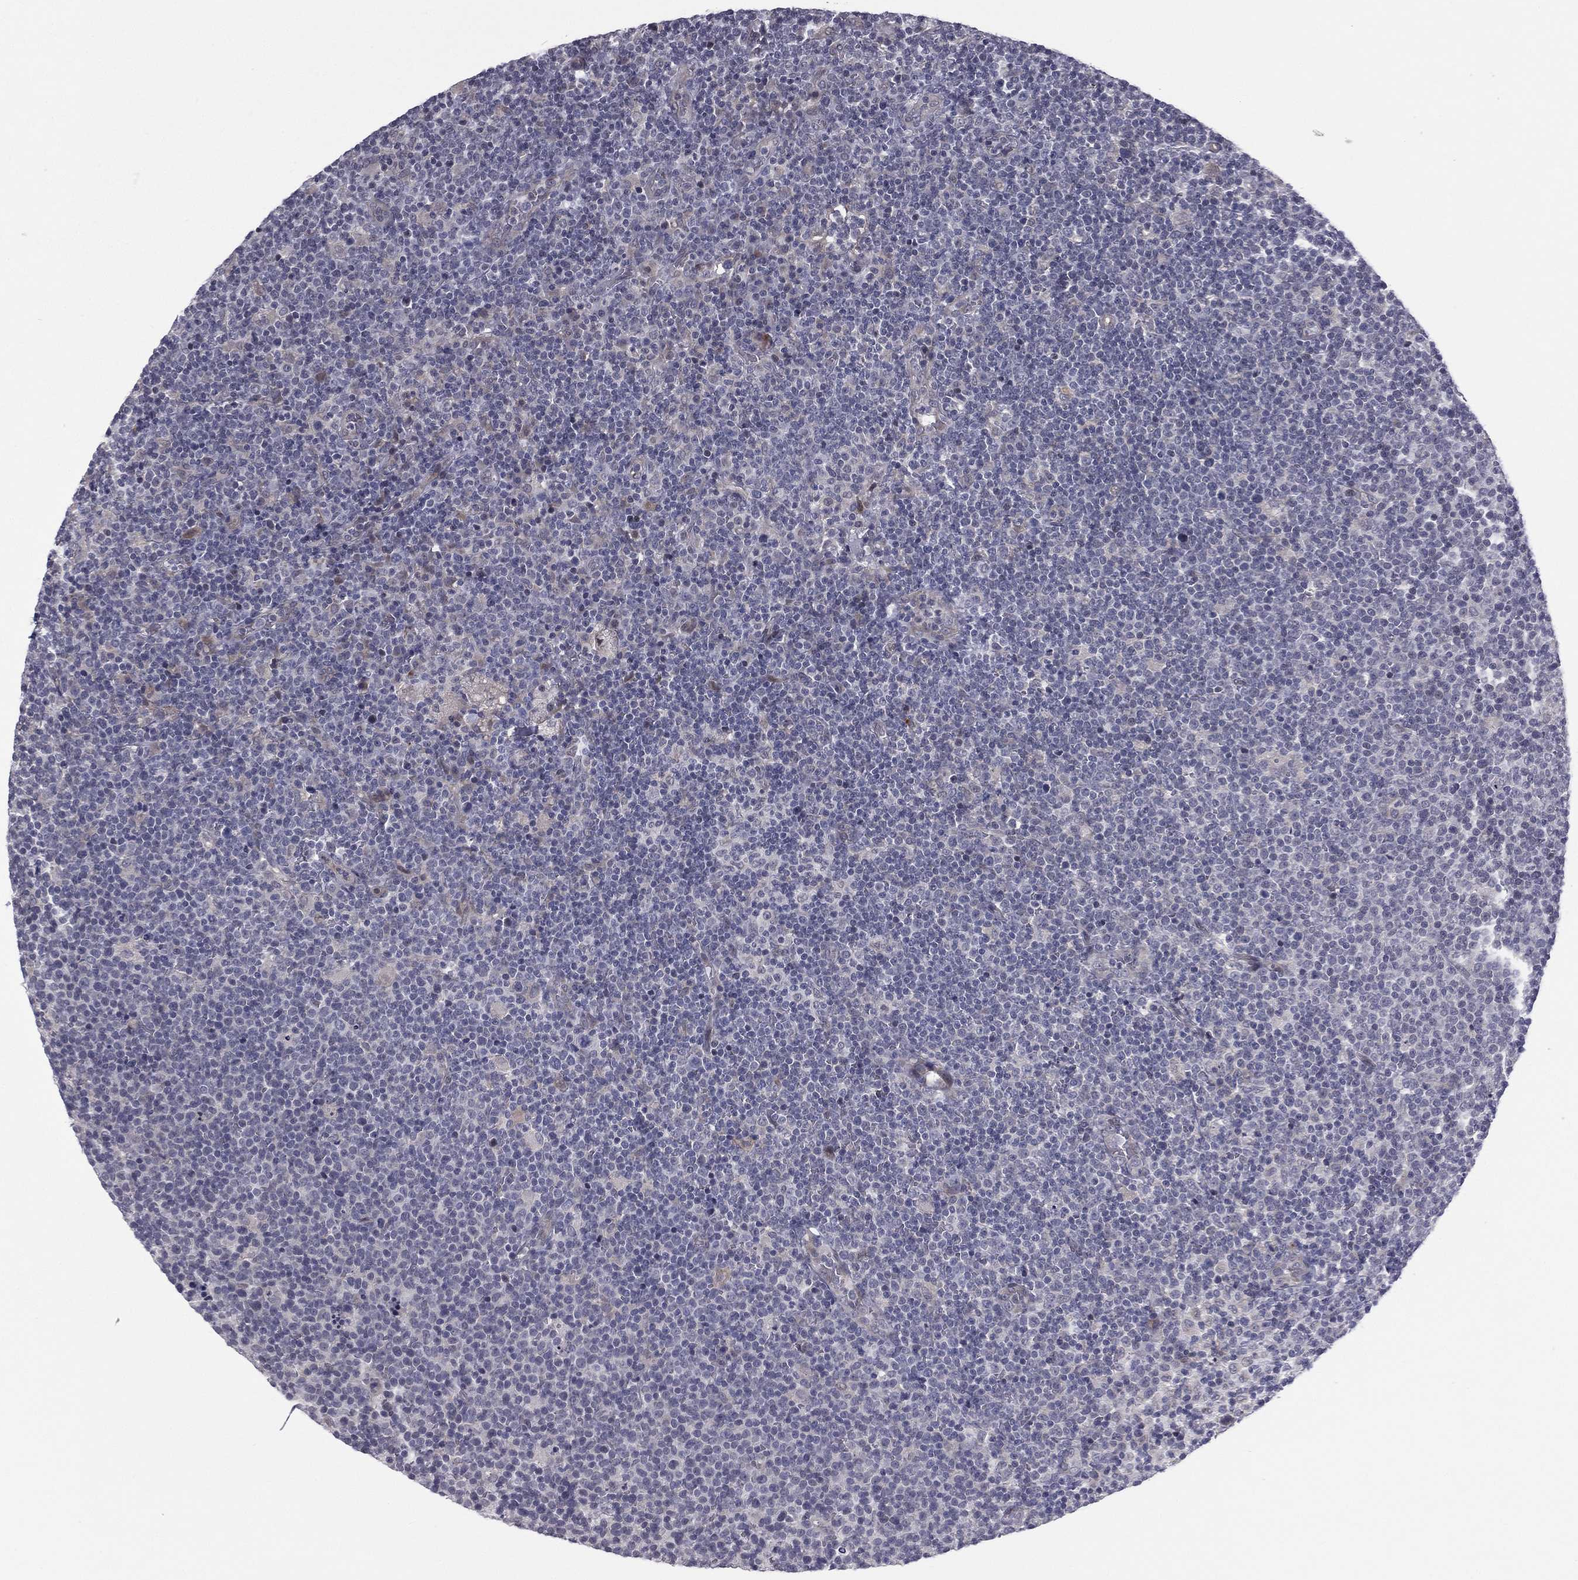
{"staining": {"intensity": "negative", "quantity": "none", "location": "none"}, "tissue": "lymphoma", "cell_type": "Tumor cells", "image_type": "cancer", "snomed": [{"axis": "morphology", "description": "Malignant lymphoma, non-Hodgkin's type, High grade"}, {"axis": "topography", "description": "Lymph node"}], "caption": "Lymphoma was stained to show a protein in brown. There is no significant positivity in tumor cells. (Immunohistochemistry (ihc), brightfield microscopy, high magnification).", "gene": "ACTRT2", "patient": {"sex": "male", "age": 61}}